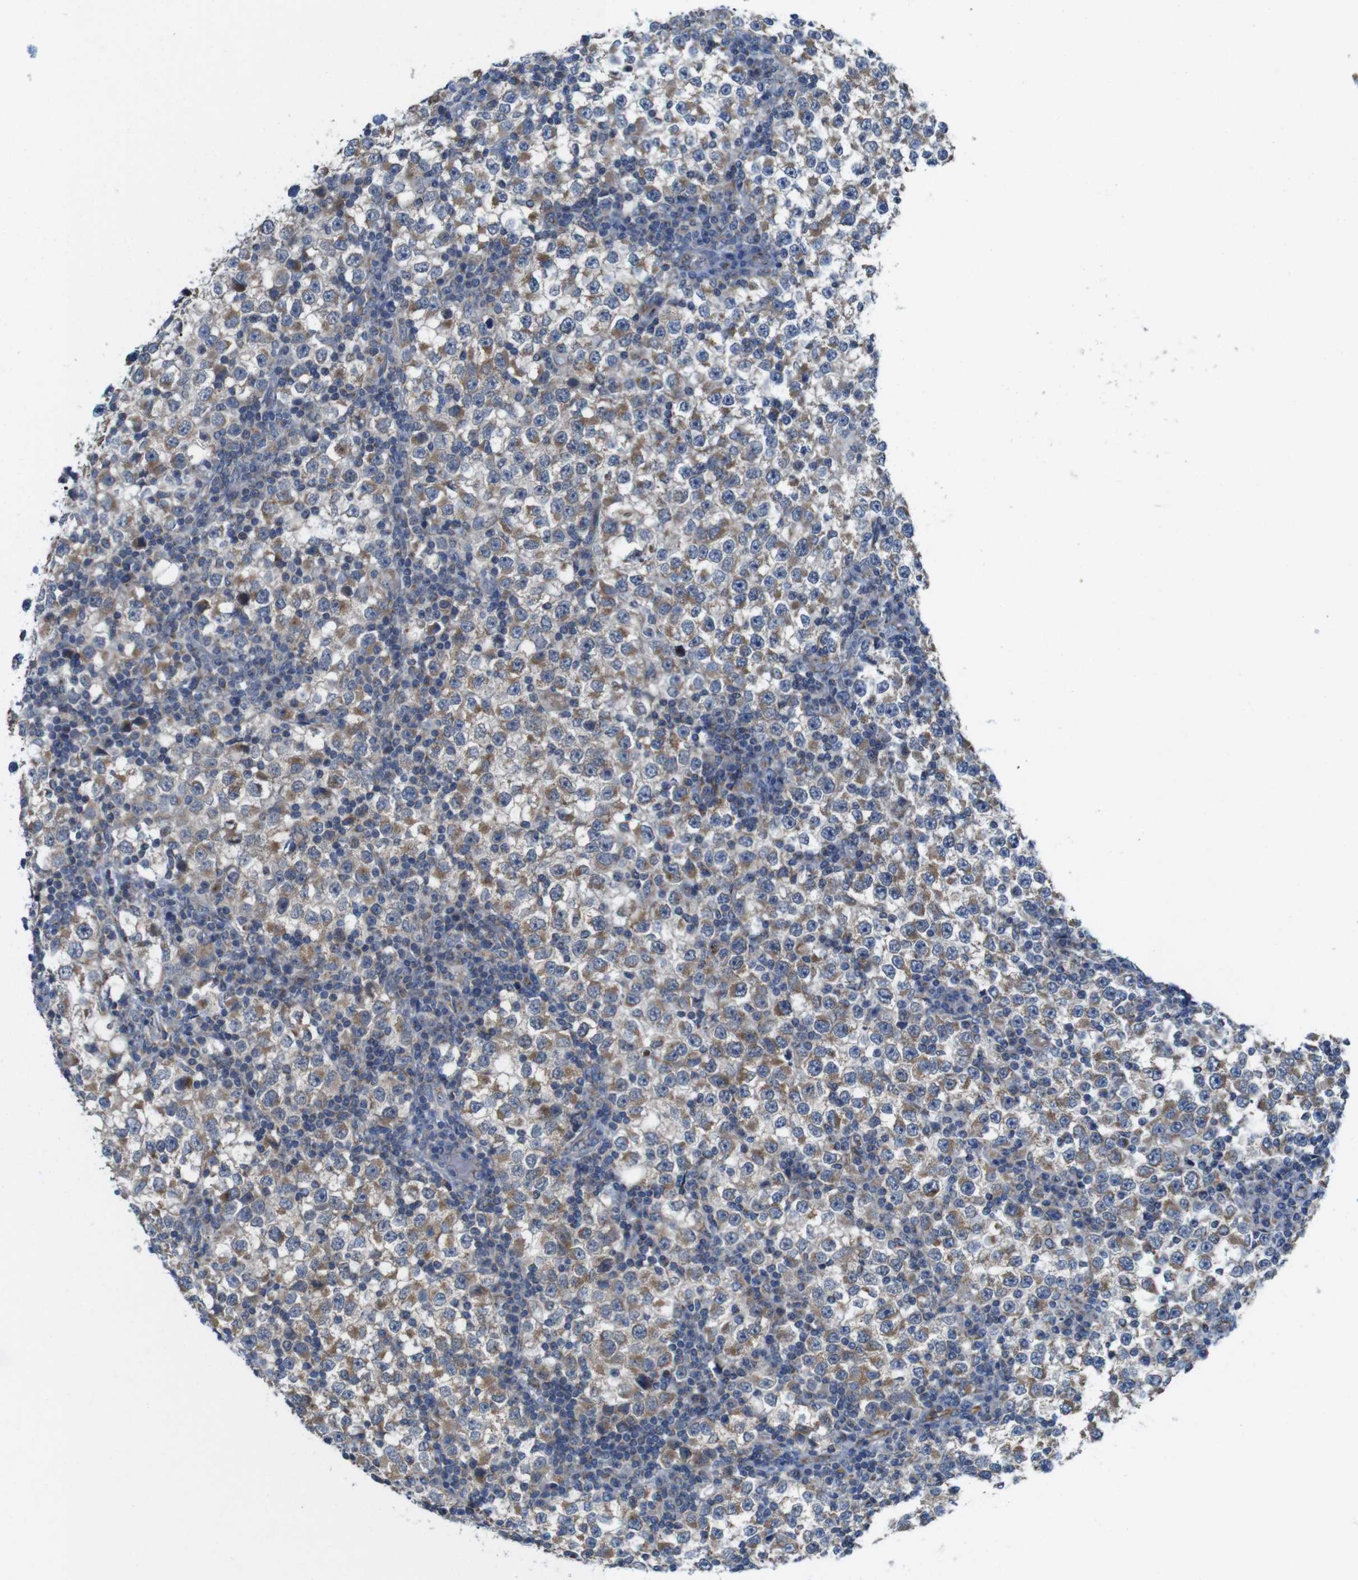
{"staining": {"intensity": "moderate", "quantity": ">75%", "location": "cytoplasmic/membranous"}, "tissue": "testis cancer", "cell_type": "Tumor cells", "image_type": "cancer", "snomed": [{"axis": "morphology", "description": "Seminoma, NOS"}, {"axis": "topography", "description": "Testis"}], "caption": "A medium amount of moderate cytoplasmic/membranous expression is appreciated in about >75% of tumor cells in seminoma (testis) tissue. The staining is performed using DAB (3,3'-diaminobenzidine) brown chromogen to label protein expression. The nuclei are counter-stained blue using hematoxylin.", "gene": "EFCAB14", "patient": {"sex": "male", "age": 65}}